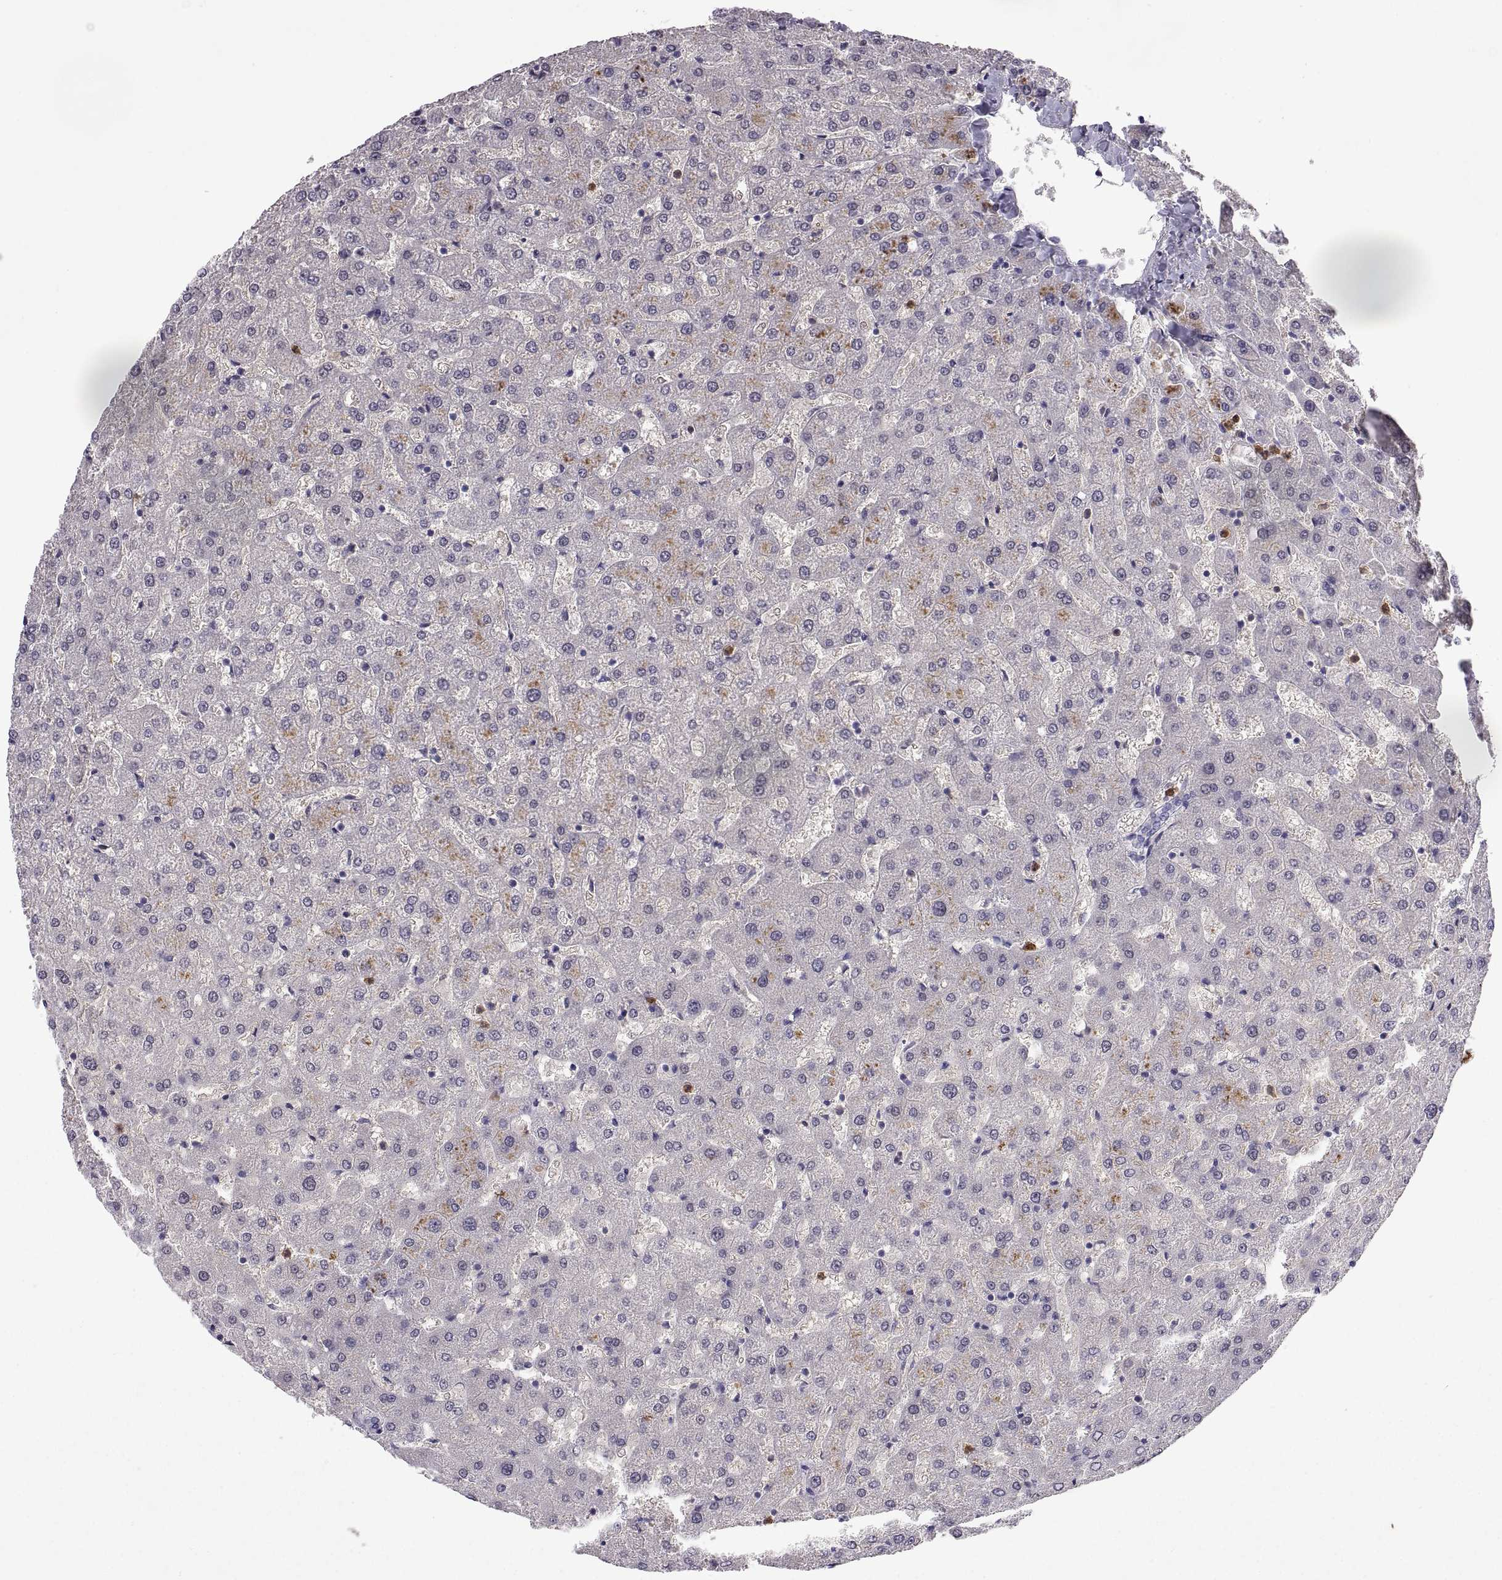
{"staining": {"intensity": "negative", "quantity": "none", "location": "none"}, "tissue": "liver", "cell_type": "Cholangiocytes", "image_type": "normal", "snomed": [{"axis": "morphology", "description": "Normal tissue, NOS"}, {"axis": "topography", "description": "Liver"}], "caption": "An IHC image of normal liver is shown. There is no staining in cholangiocytes of liver.", "gene": "DOK3", "patient": {"sex": "female", "age": 50}}